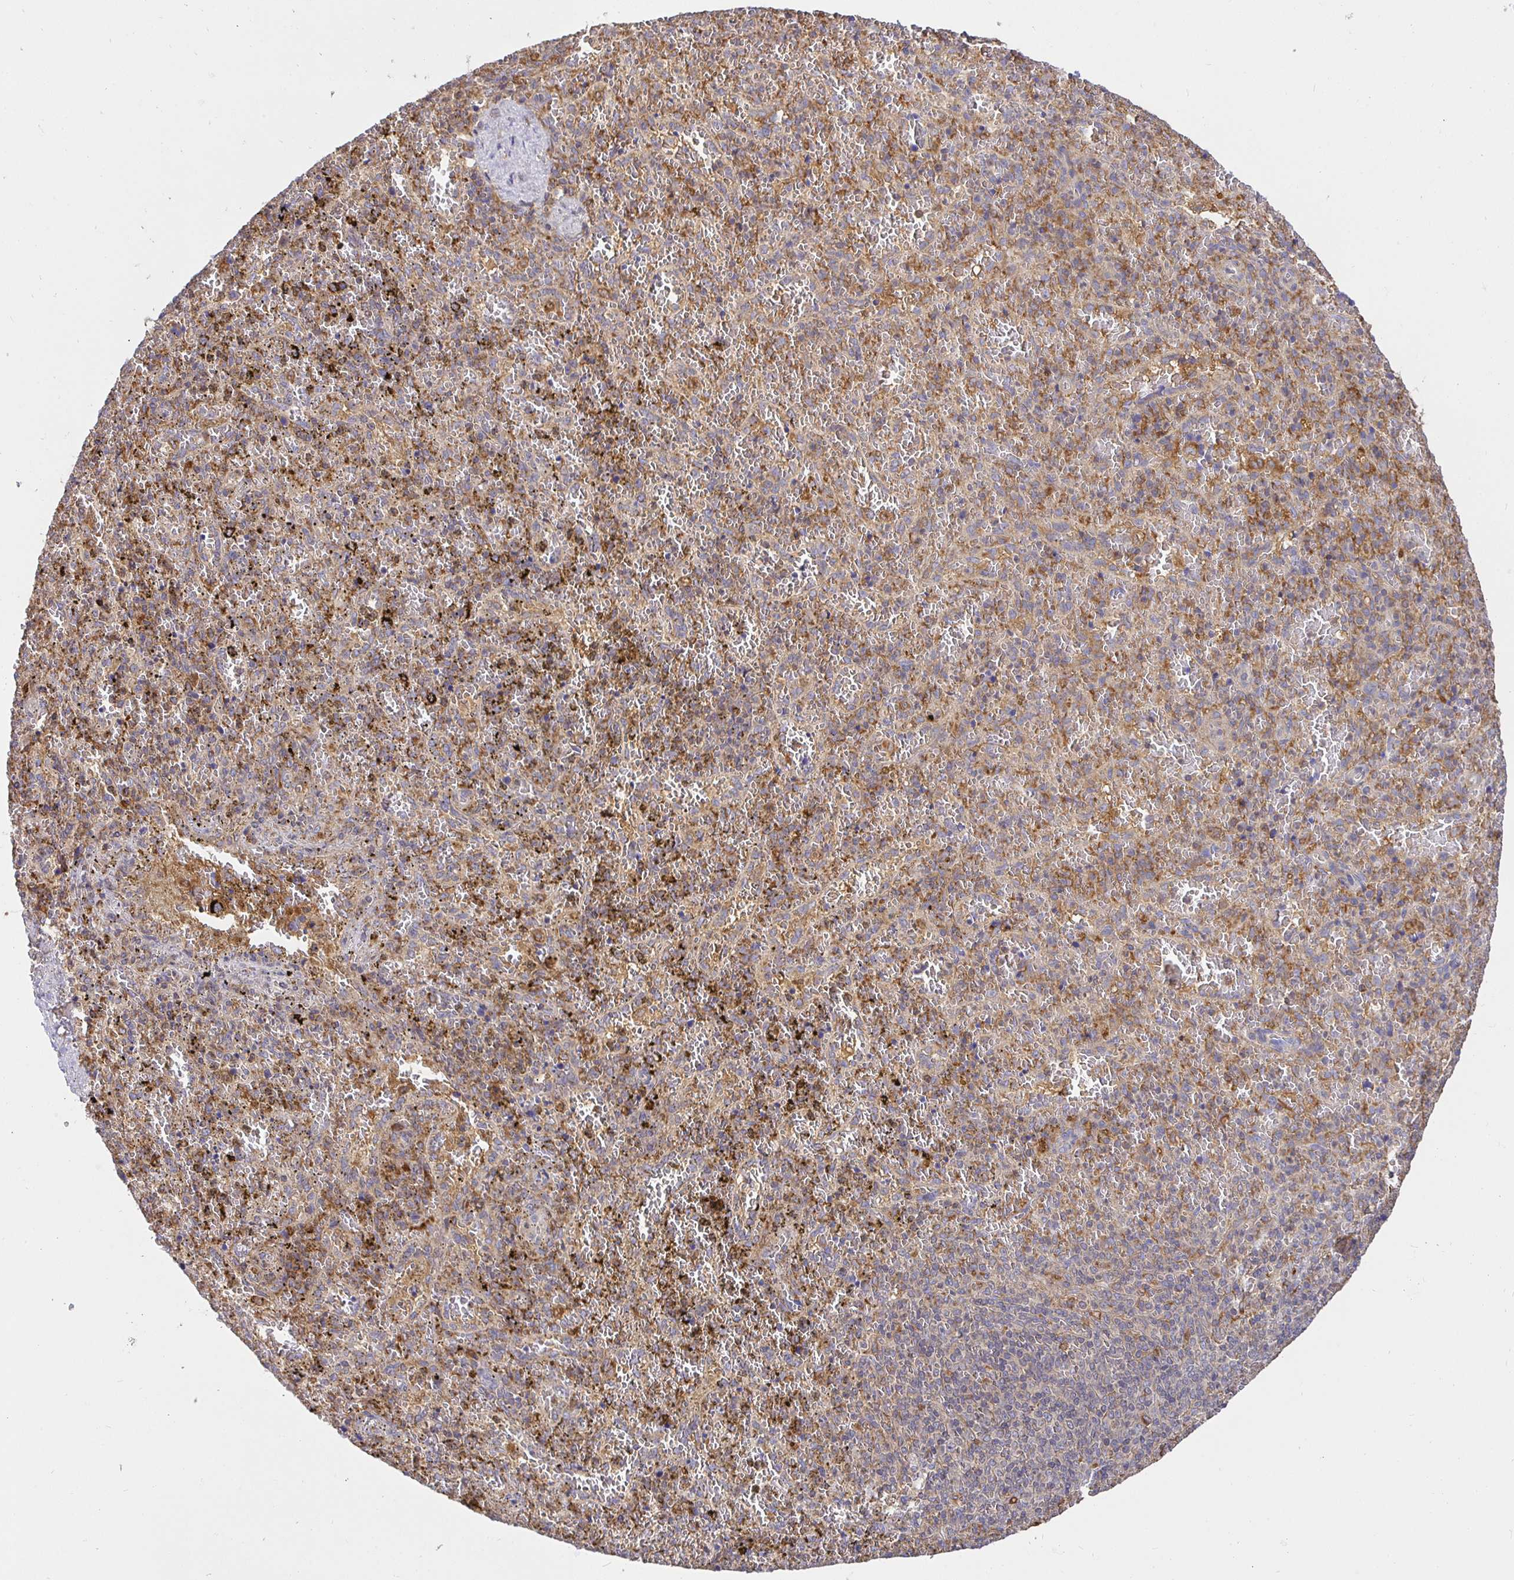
{"staining": {"intensity": "weak", "quantity": "<25%", "location": "cytoplasmic/membranous"}, "tissue": "spleen", "cell_type": "Cells in red pulp", "image_type": "normal", "snomed": [{"axis": "morphology", "description": "Normal tissue, NOS"}, {"axis": "topography", "description": "Spleen"}], "caption": "A micrograph of spleen stained for a protein displays no brown staining in cells in red pulp. (DAB immunohistochemistry (IHC) with hematoxylin counter stain).", "gene": "ATP6V1F", "patient": {"sex": "female", "age": 50}}